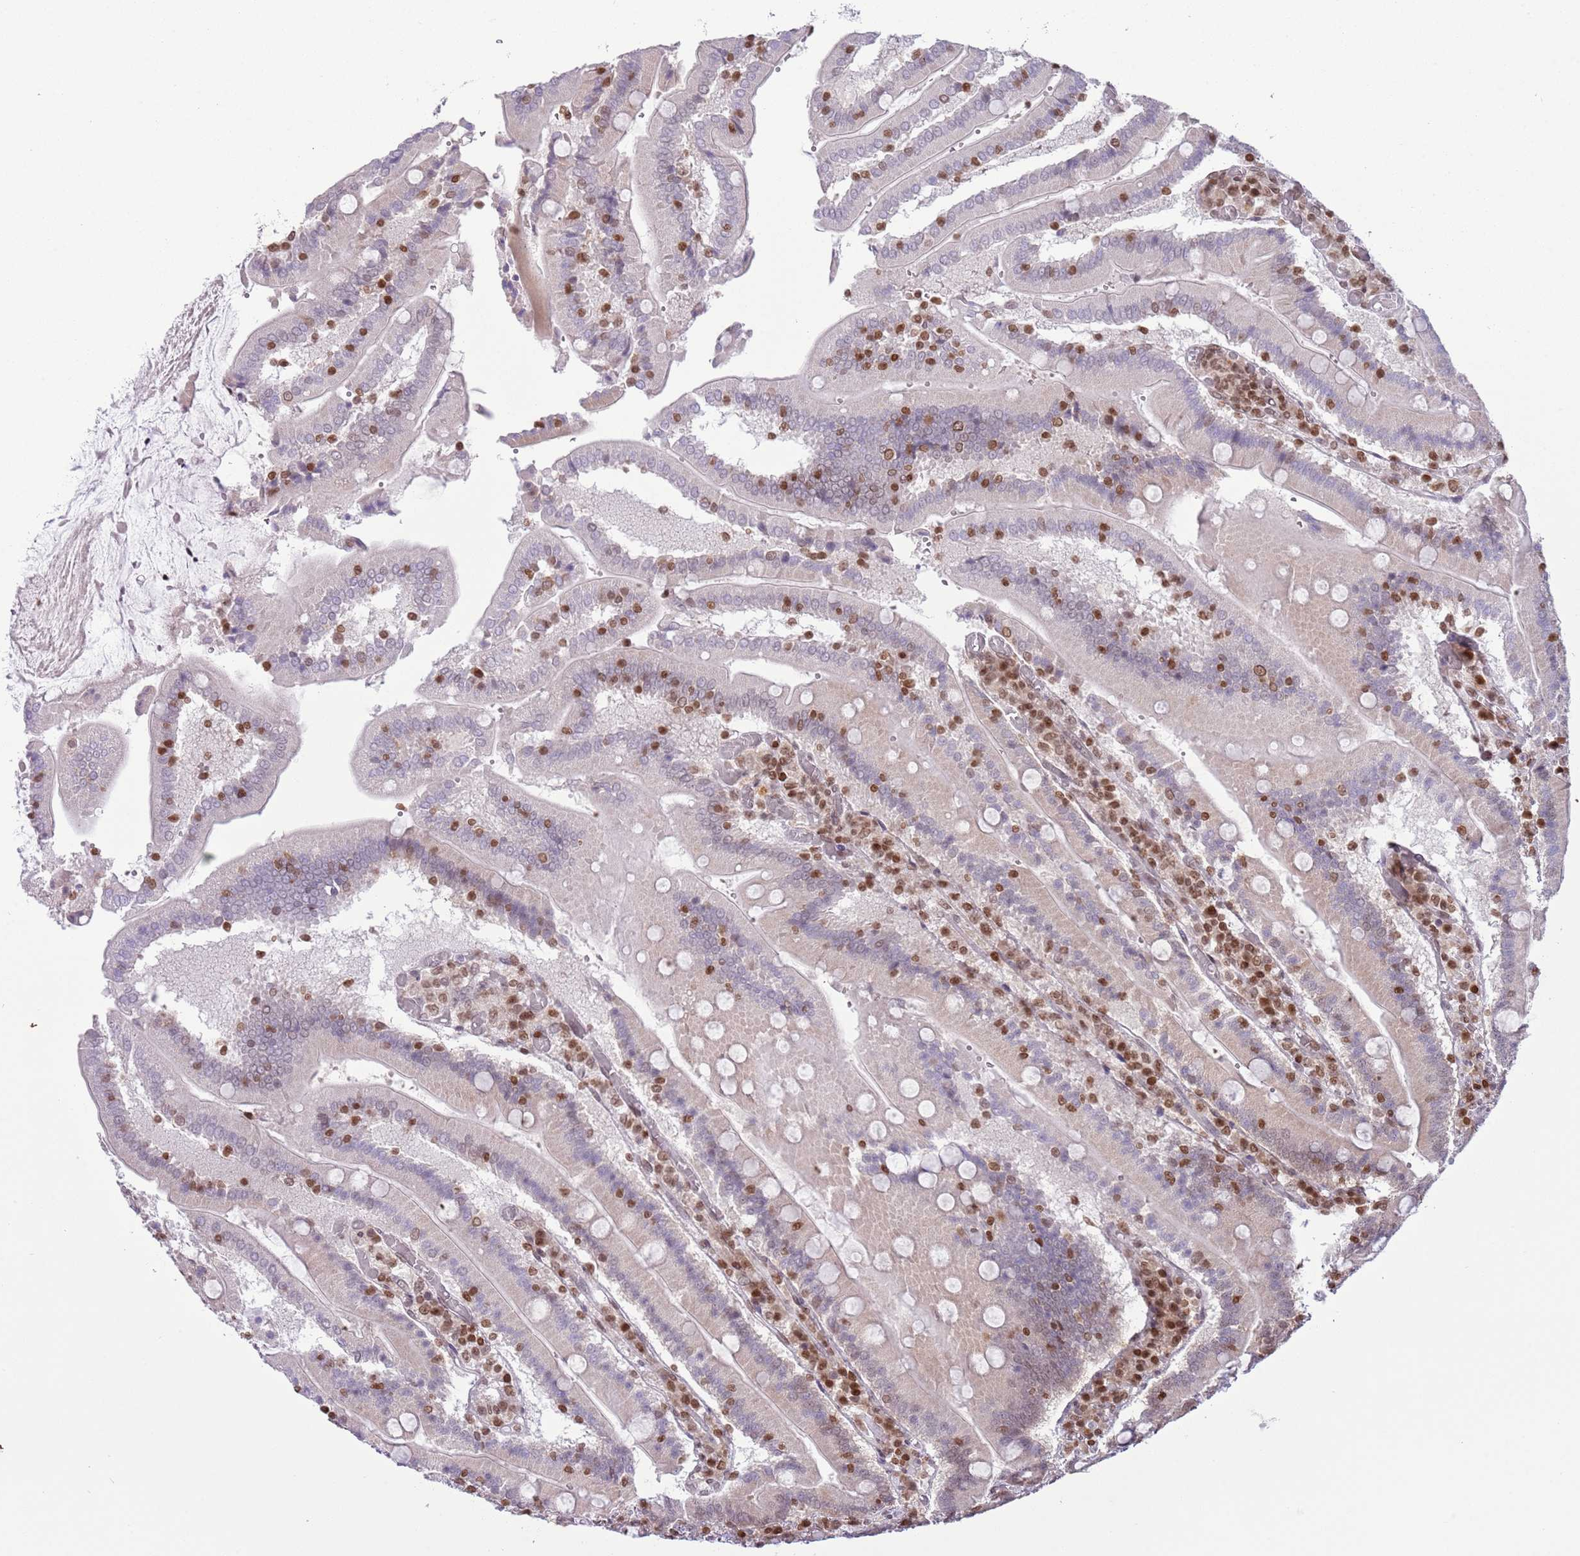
{"staining": {"intensity": "moderate", "quantity": "<25%", "location": "nuclear"}, "tissue": "duodenum", "cell_type": "Glandular cells", "image_type": "normal", "snomed": [{"axis": "morphology", "description": "Normal tissue, NOS"}, {"axis": "topography", "description": "Duodenum"}], "caption": "An immunohistochemistry image of normal tissue is shown. Protein staining in brown labels moderate nuclear positivity in duodenum within glandular cells. The staining was performed using DAB, with brown indicating positive protein expression. Nuclei are stained blue with hematoxylin.", "gene": "SELENOH", "patient": {"sex": "female", "age": 62}}